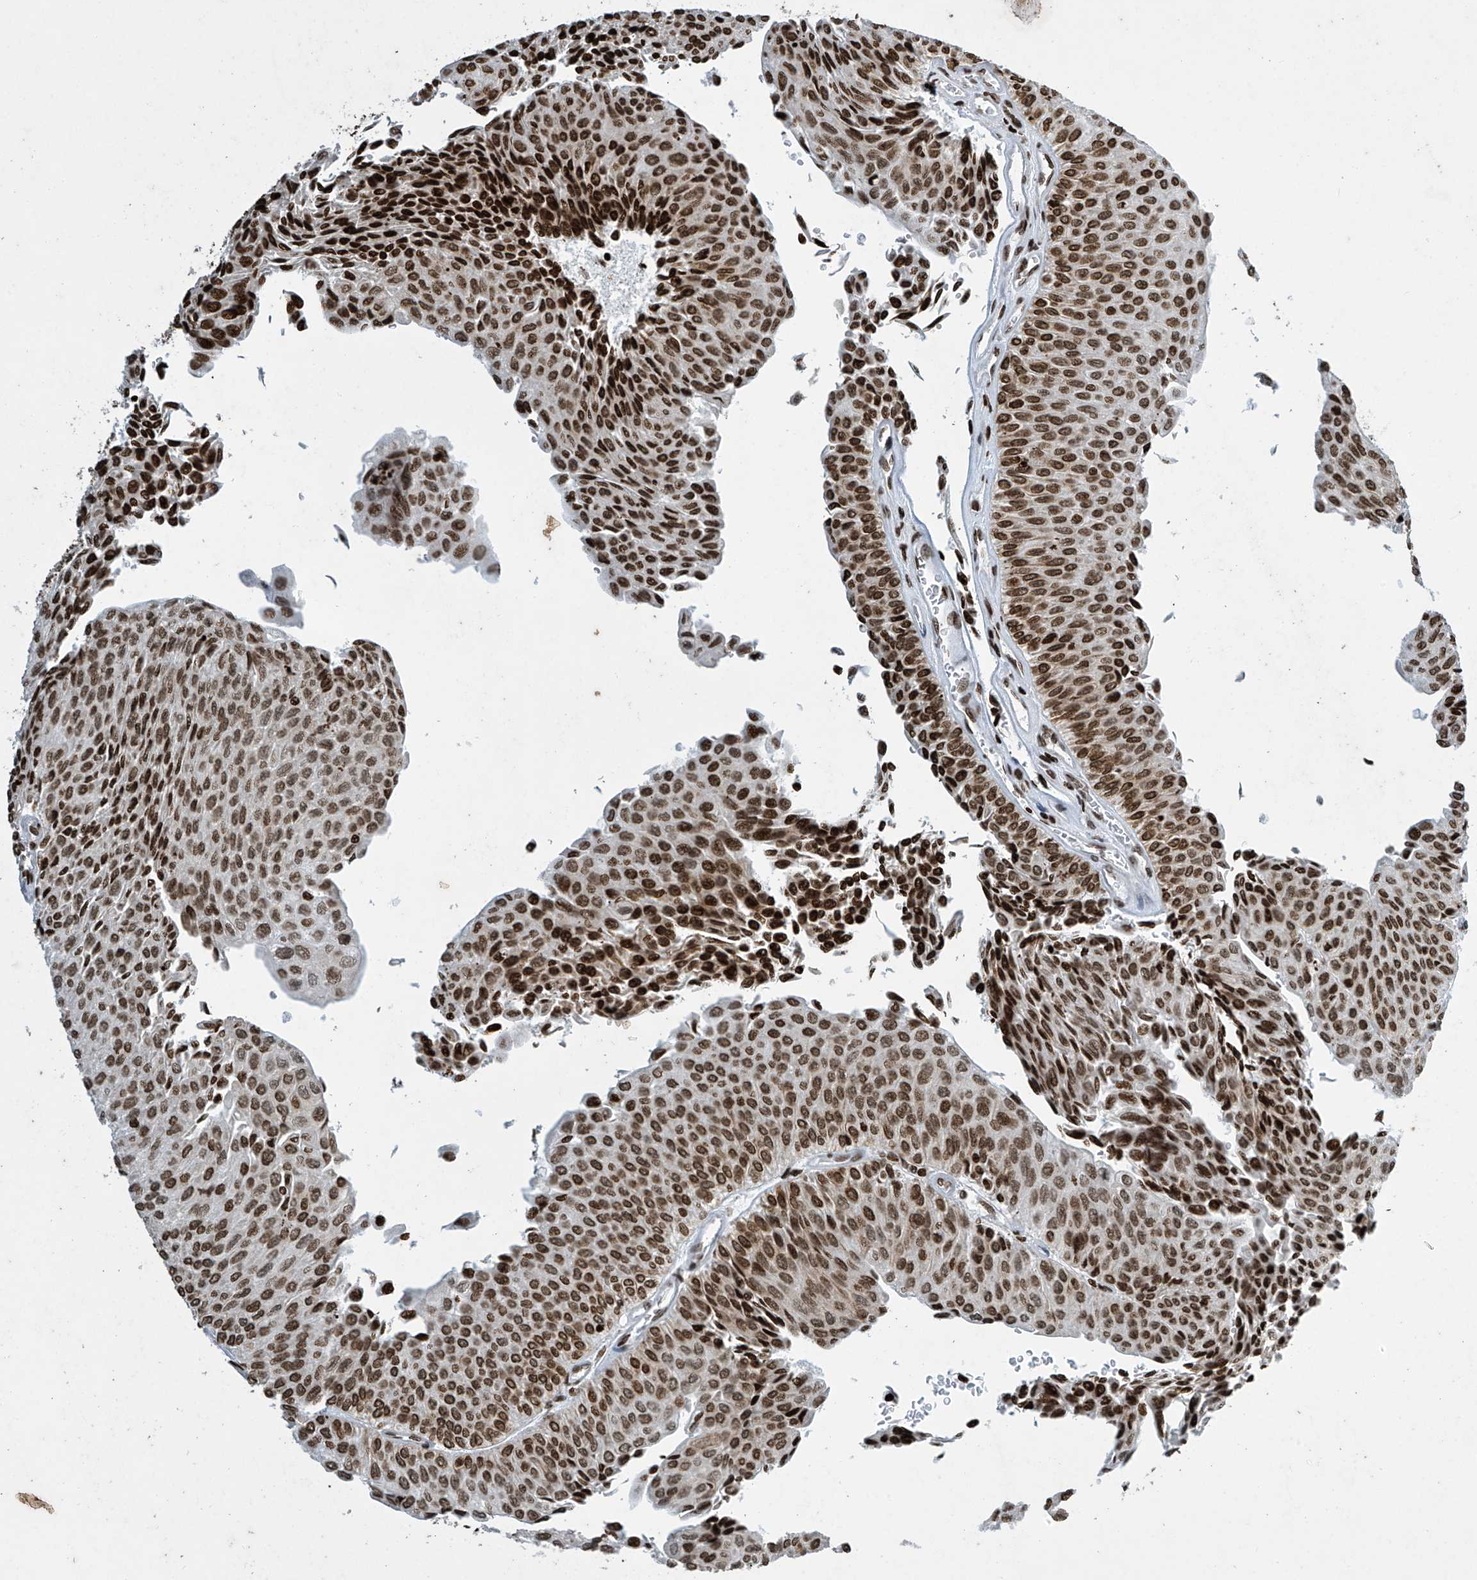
{"staining": {"intensity": "strong", "quantity": ">75%", "location": "nuclear"}, "tissue": "urothelial cancer", "cell_type": "Tumor cells", "image_type": "cancer", "snomed": [{"axis": "morphology", "description": "Urothelial carcinoma, Low grade"}, {"axis": "topography", "description": "Urinary bladder"}], "caption": "An image of urothelial carcinoma (low-grade) stained for a protein shows strong nuclear brown staining in tumor cells. (DAB IHC with brightfield microscopy, high magnification).", "gene": "H4C16", "patient": {"sex": "male", "age": 78}}